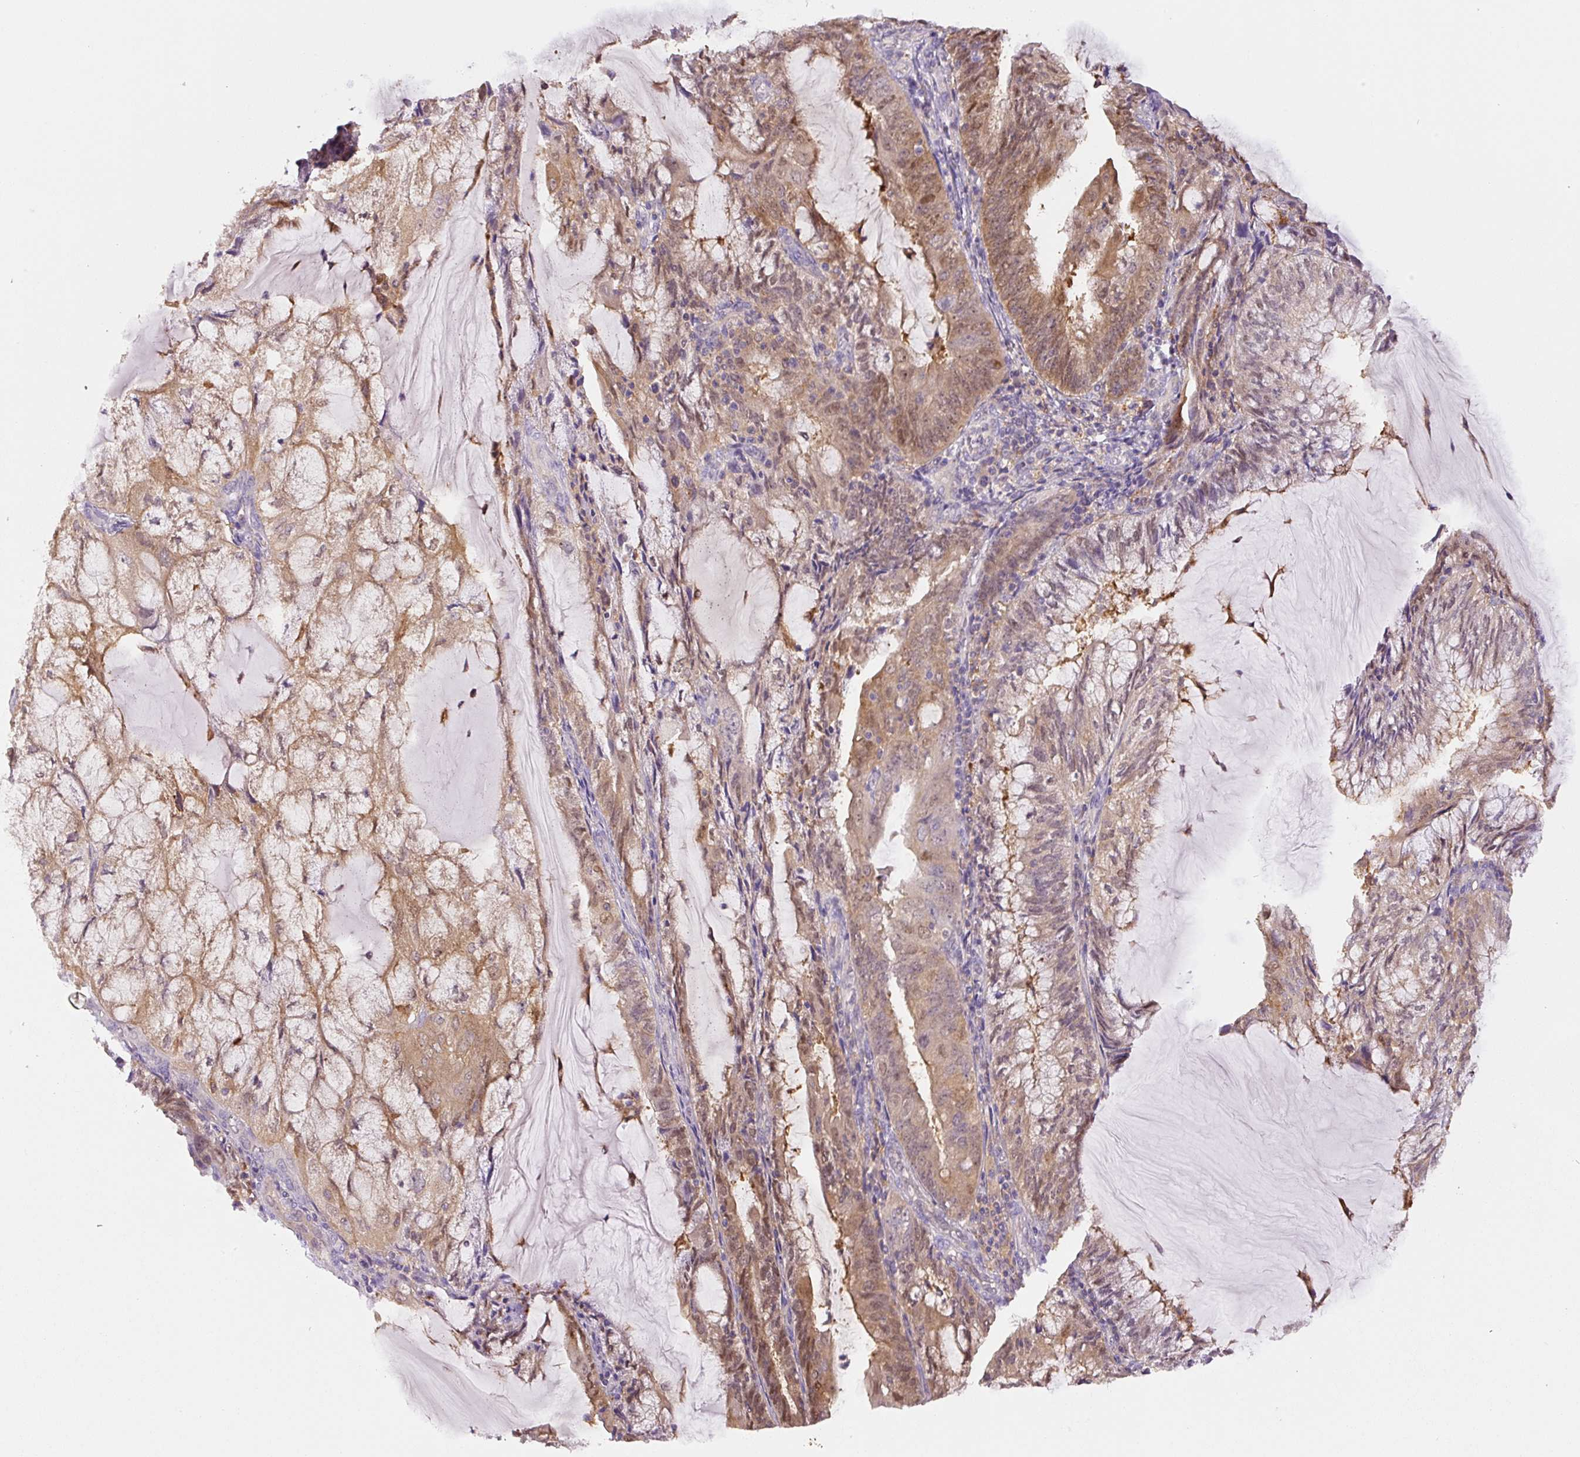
{"staining": {"intensity": "moderate", "quantity": "25%-75%", "location": "cytoplasmic/membranous"}, "tissue": "endometrial cancer", "cell_type": "Tumor cells", "image_type": "cancer", "snomed": [{"axis": "morphology", "description": "Adenocarcinoma, NOS"}, {"axis": "topography", "description": "Endometrium"}], "caption": "Endometrial cancer tissue reveals moderate cytoplasmic/membranous positivity in about 25%-75% of tumor cells, visualized by immunohistochemistry. Ihc stains the protein in brown and the nuclei are stained blue.", "gene": "SPSB2", "patient": {"sex": "female", "age": 81}}